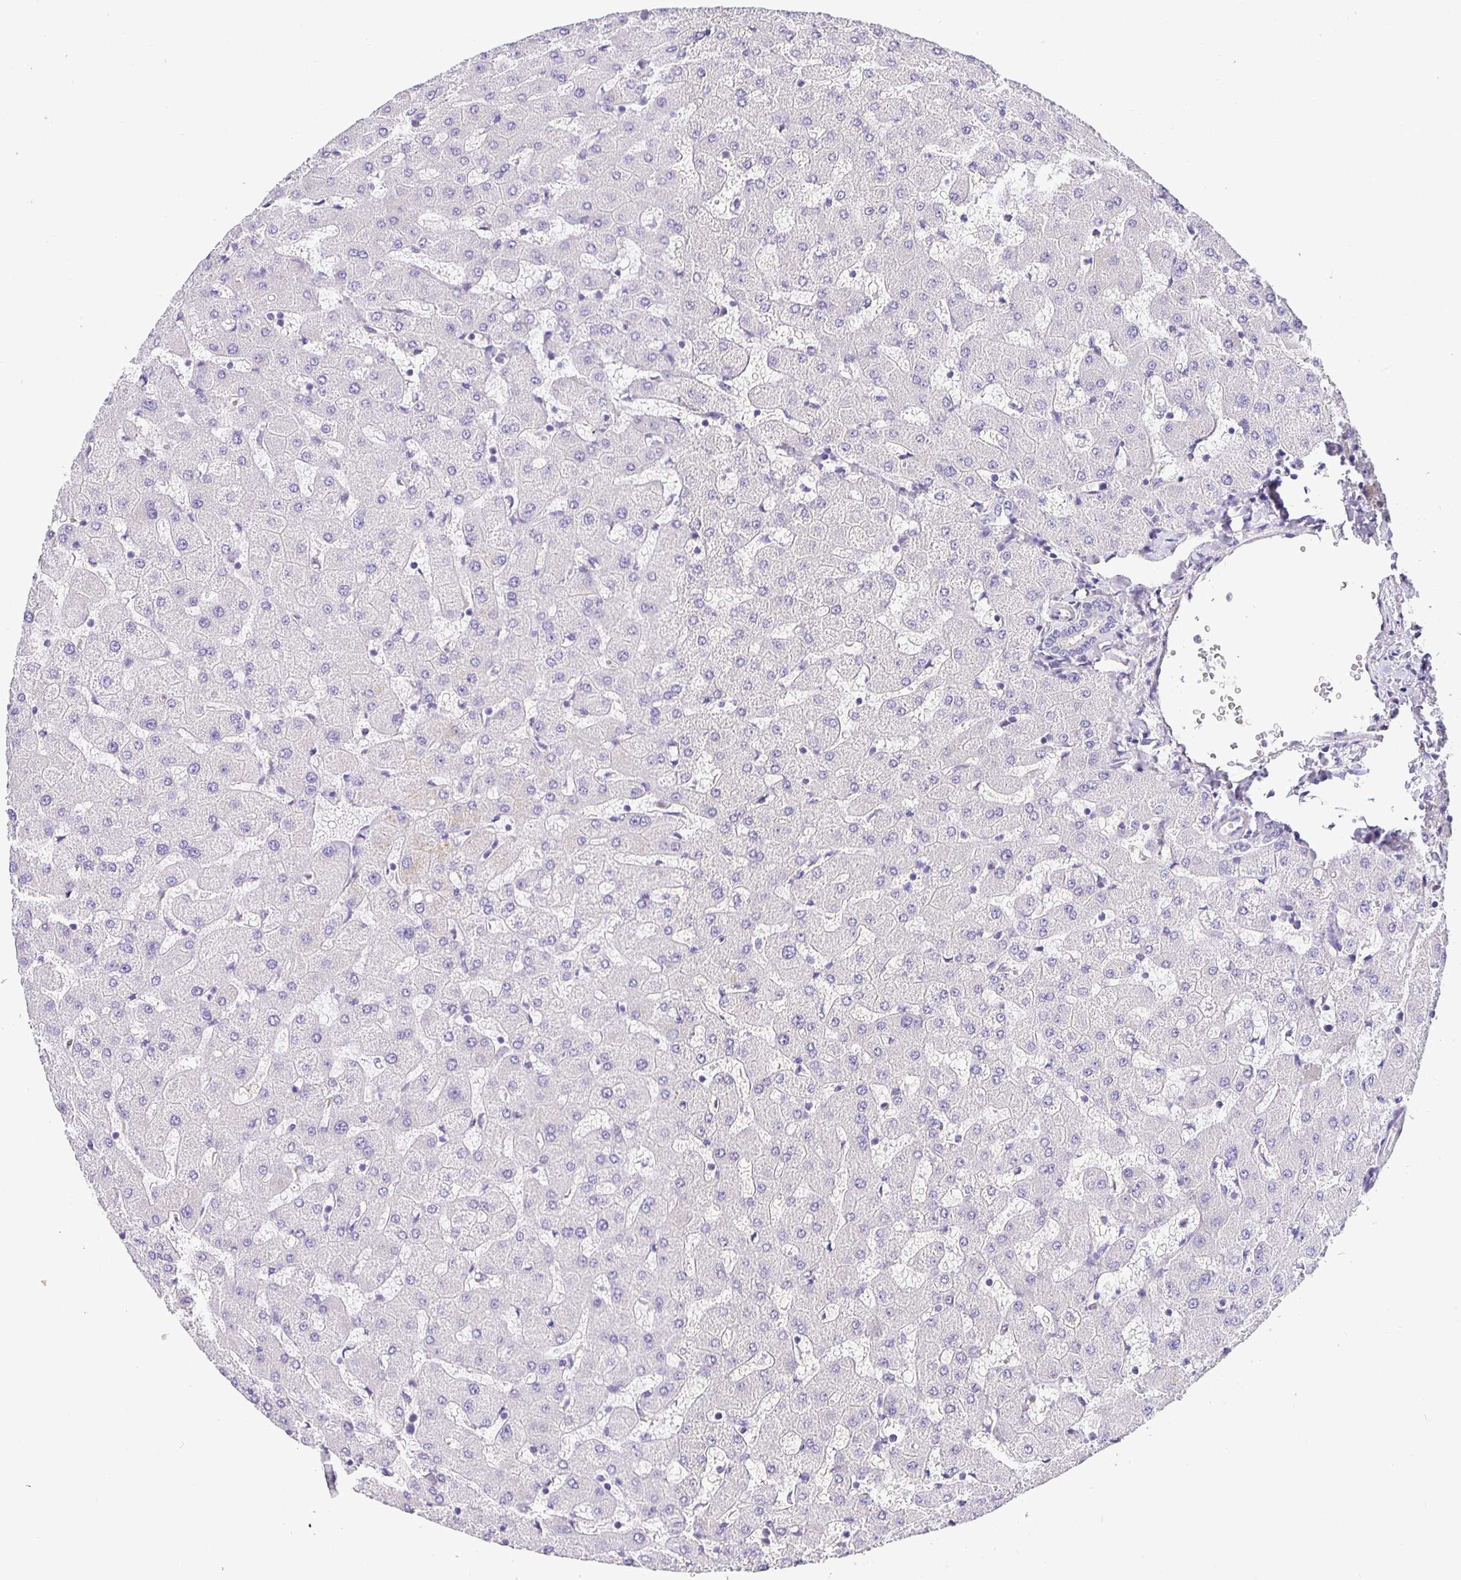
{"staining": {"intensity": "negative", "quantity": "none", "location": "none"}, "tissue": "liver", "cell_type": "Cholangiocytes", "image_type": "normal", "snomed": [{"axis": "morphology", "description": "Normal tissue, NOS"}, {"axis": "topography", "description": "Liver"}], "caption": "Cholangiocytes are negative for brown protein staining in normal liver.", "gene": "OPALIN", "patient": {"sex": "female", "age": 63}}